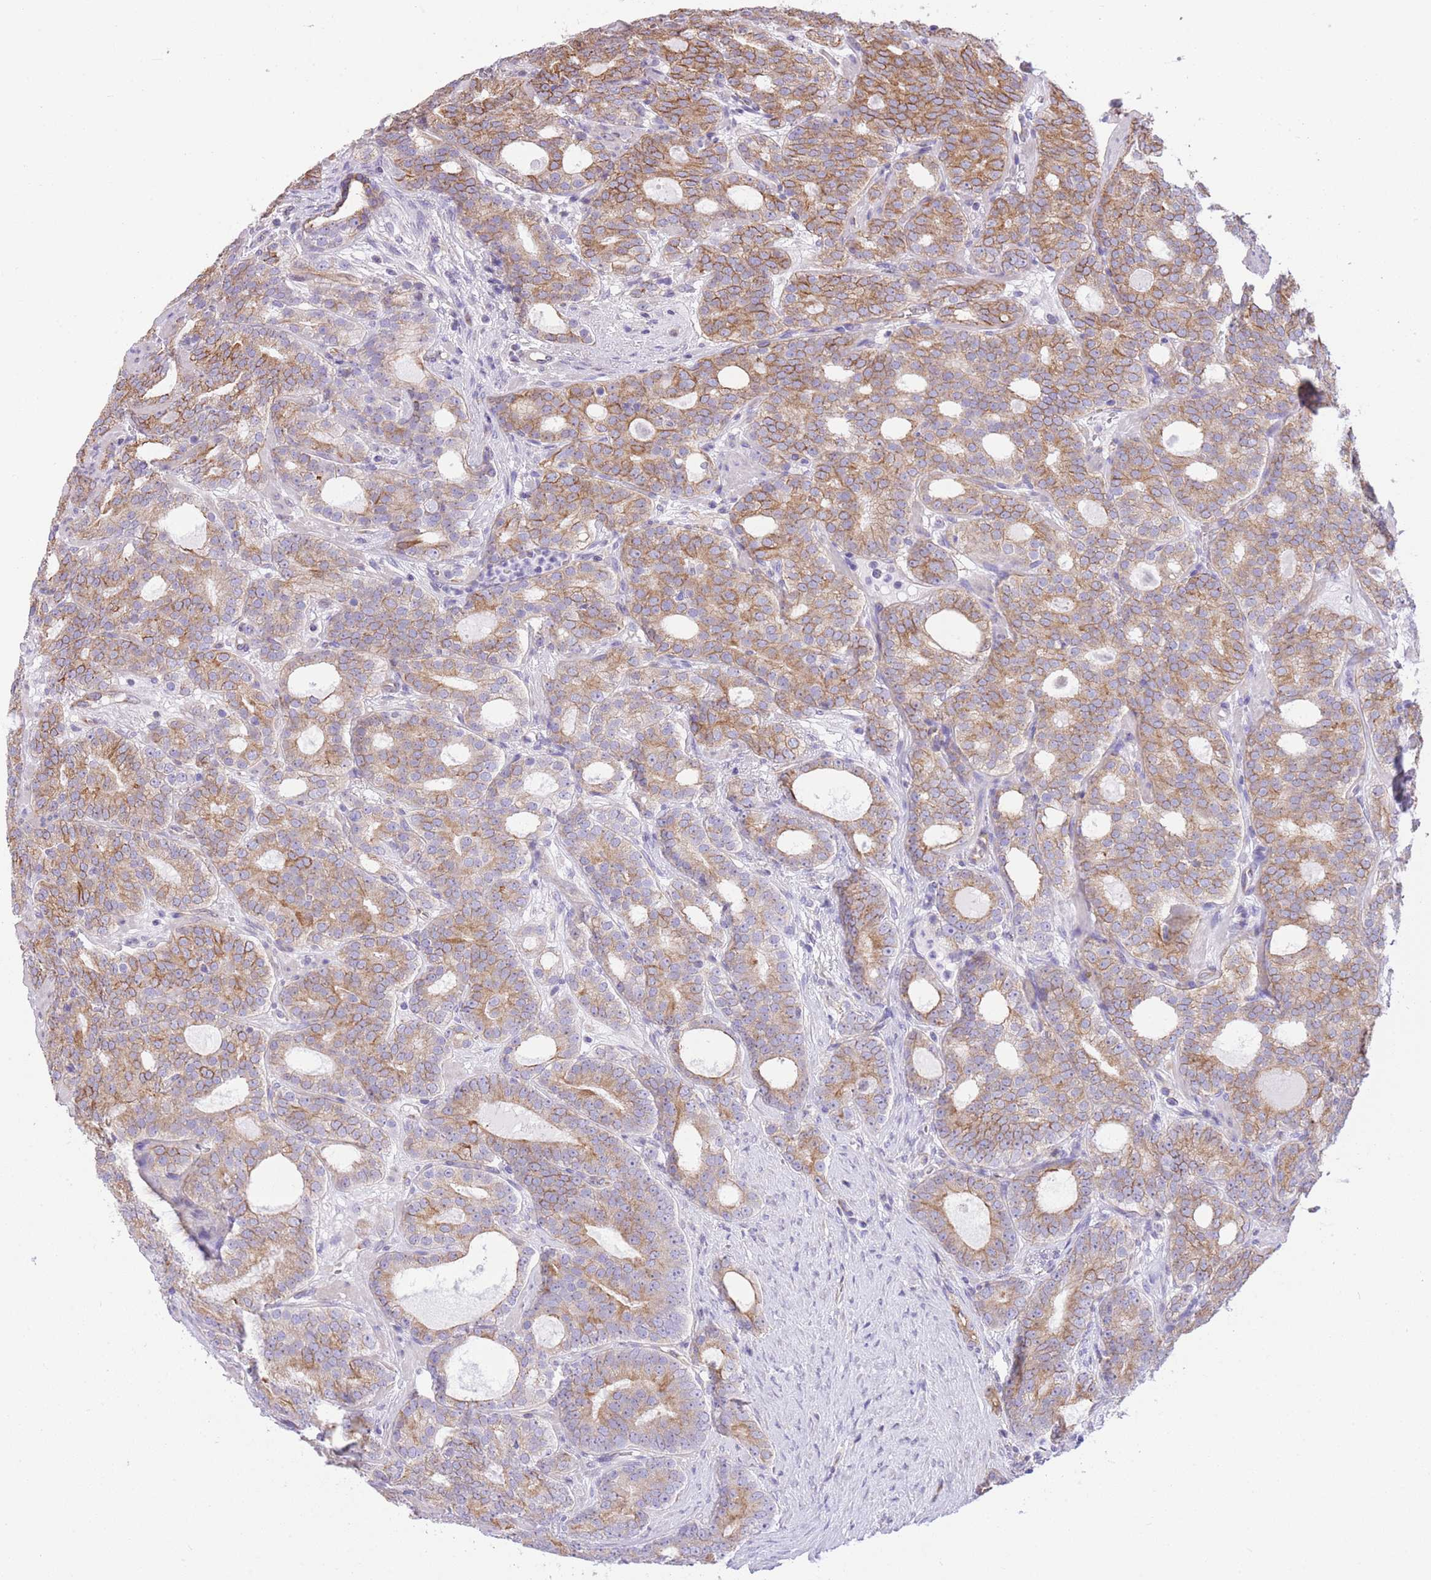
{"staining": {"intensity": "moderate", "quantity": ">75%", "location": "cytoplasmic/membranous"}, "tissue": "prostate cancer", "cell_type": "Tumor cells", "image_type": "cancer", "snomed": [{"axis": "morphology", "description": "Adenocarcinoma, High grade"}, {"axis": "topography", "description": "Prostate"}], "caption": "Human prostate high-grade adenocarcinoma stained with a brown dye shows moderate cytoplasmic/membranous positive expression in approximately >75% of tumor cells.", "gene": "RHOU", "patient": {"sex": "male", "age": 64}}